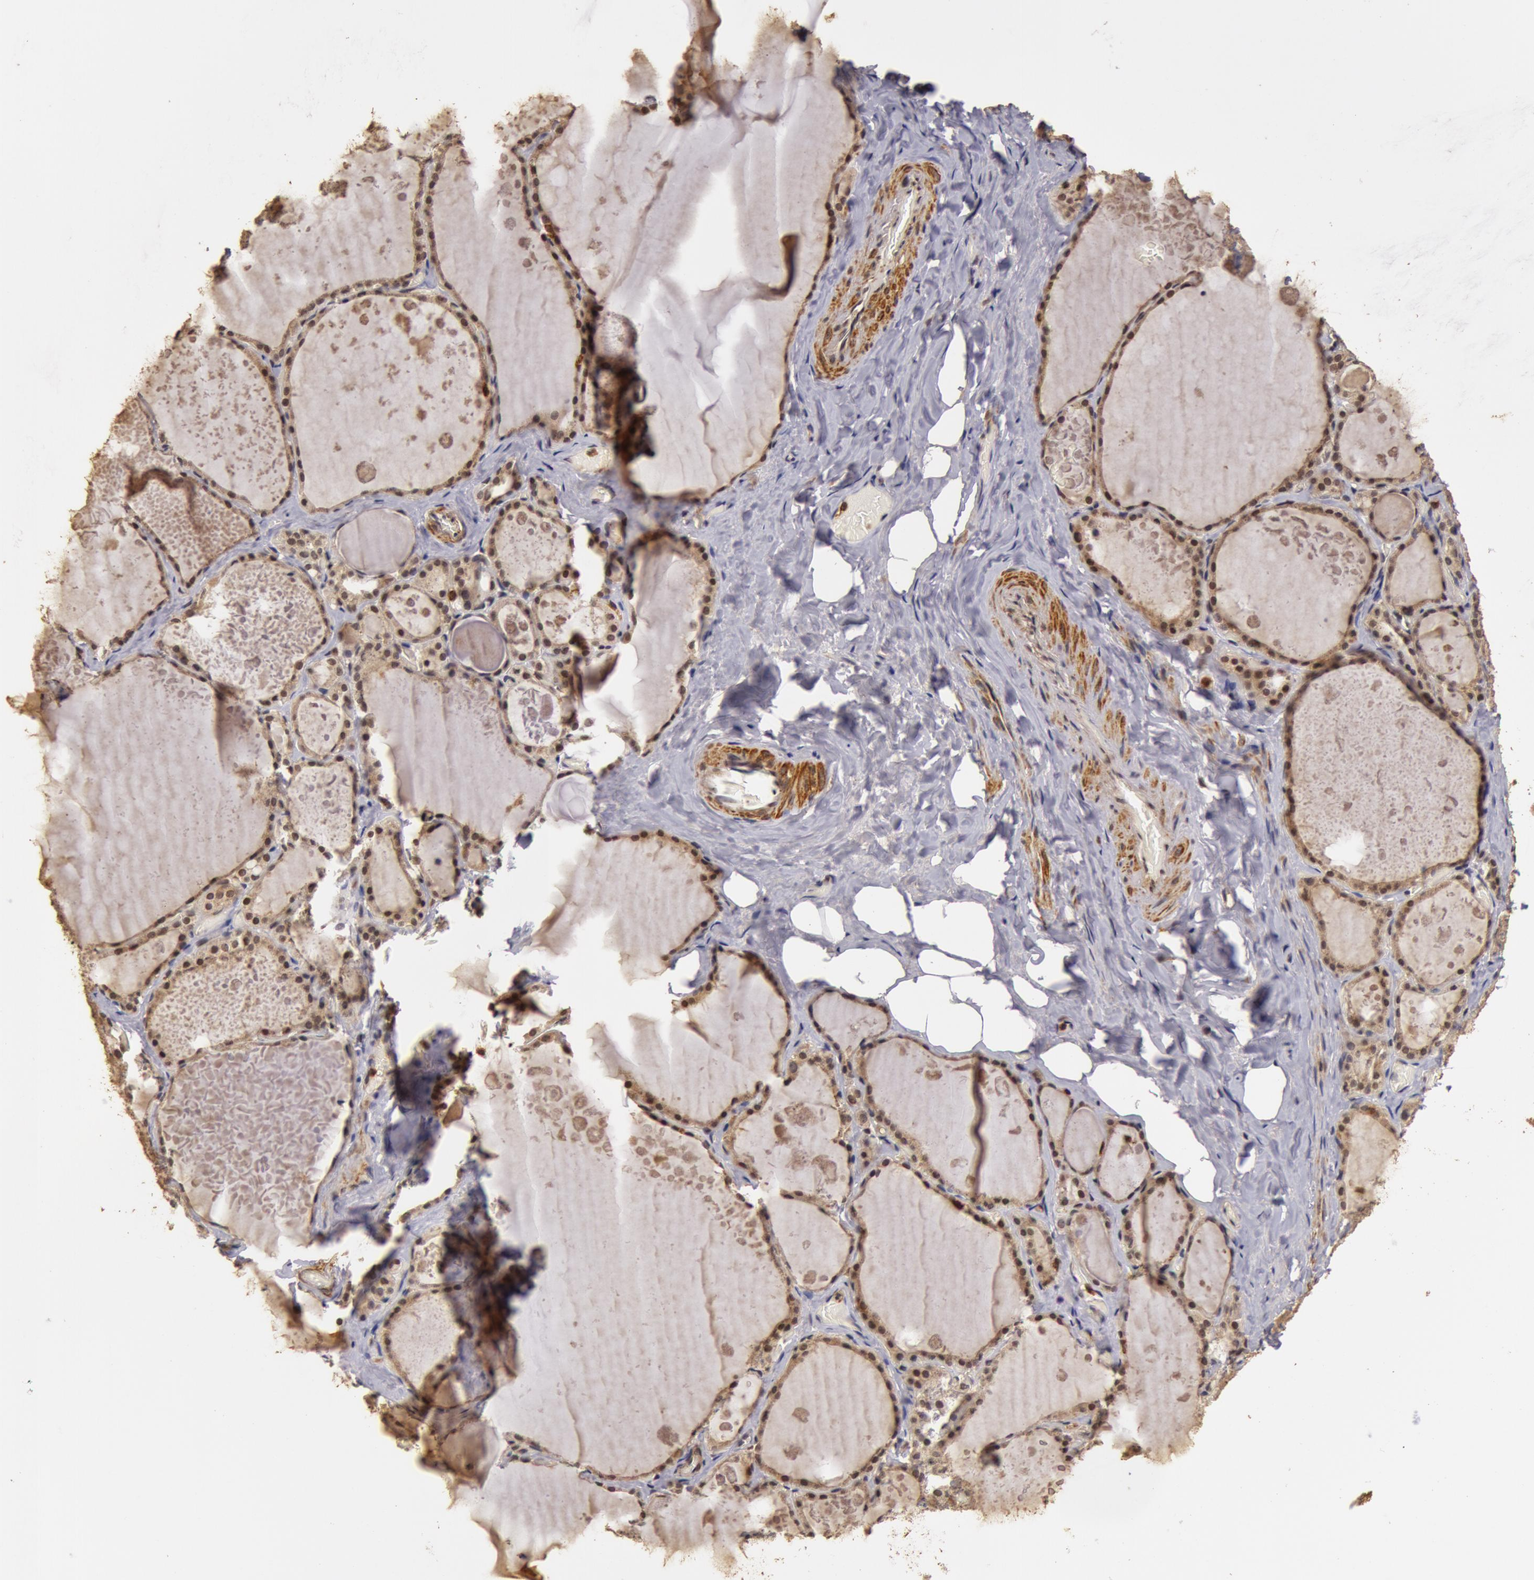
{"staining": {"intensity": "weak", "quantity": ">75%", "location": "nuclear"}, "tissue": "thyroid gland", "cell_type": "Glandular cells", "image_type": "normal", "snomed": [{"axis": "morphology", "description": "Normal tissue, NOS"}, {"axis": "topography", "description": "Thyroid gland"}], "caption": "Immunohistochemical staining of benign human thyroid gland reveals >75% levels of weak nuclear protein expression in approximately >75% of glandular cells.", "gene": "ZNF350", "patient": {"sex": "male", "age": 61}}